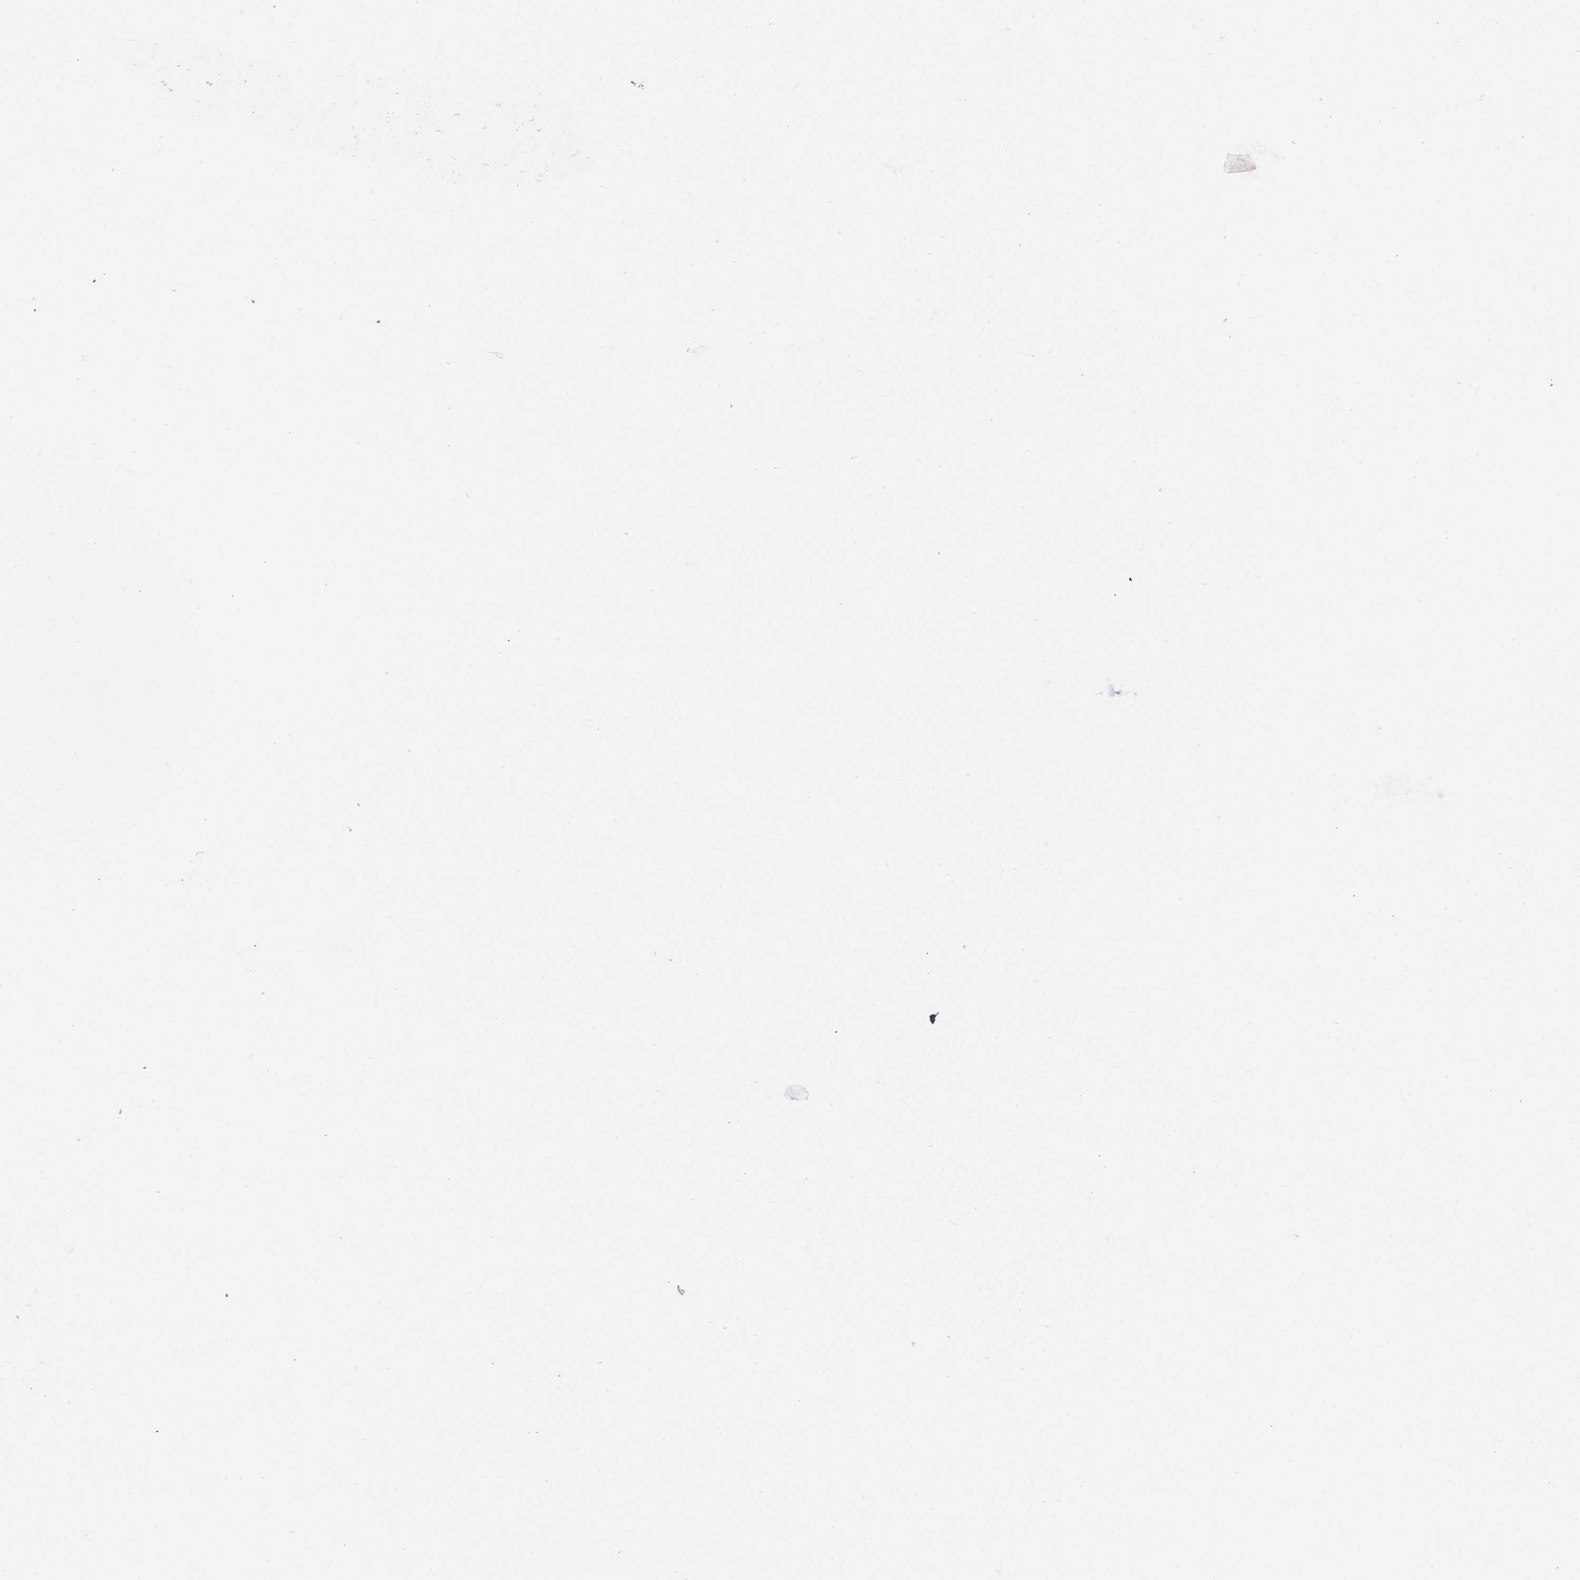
{"staining": {"intensity": "moderate", "quantity": ">75%", "location": "cytoplasmic/membranous,nuclear"}, "tissue": "parathyroid gland", "cell_type": "Glandular cells", "image_type": "normal", "snomed": [{"axis": "morphology", "description": "Normal tissue, NOS"}, {"axis": "topography", "description": "Parathyroid gland"}], "caption": "Glandular cells demonstrate medium levels of moderate cytoplasmic/membranous,nuclear staining in approximately >75% of cells in normal parathyroid gland.", "gene": "GOLGA7B", "patient": {"sex": "female", "age": 71}}